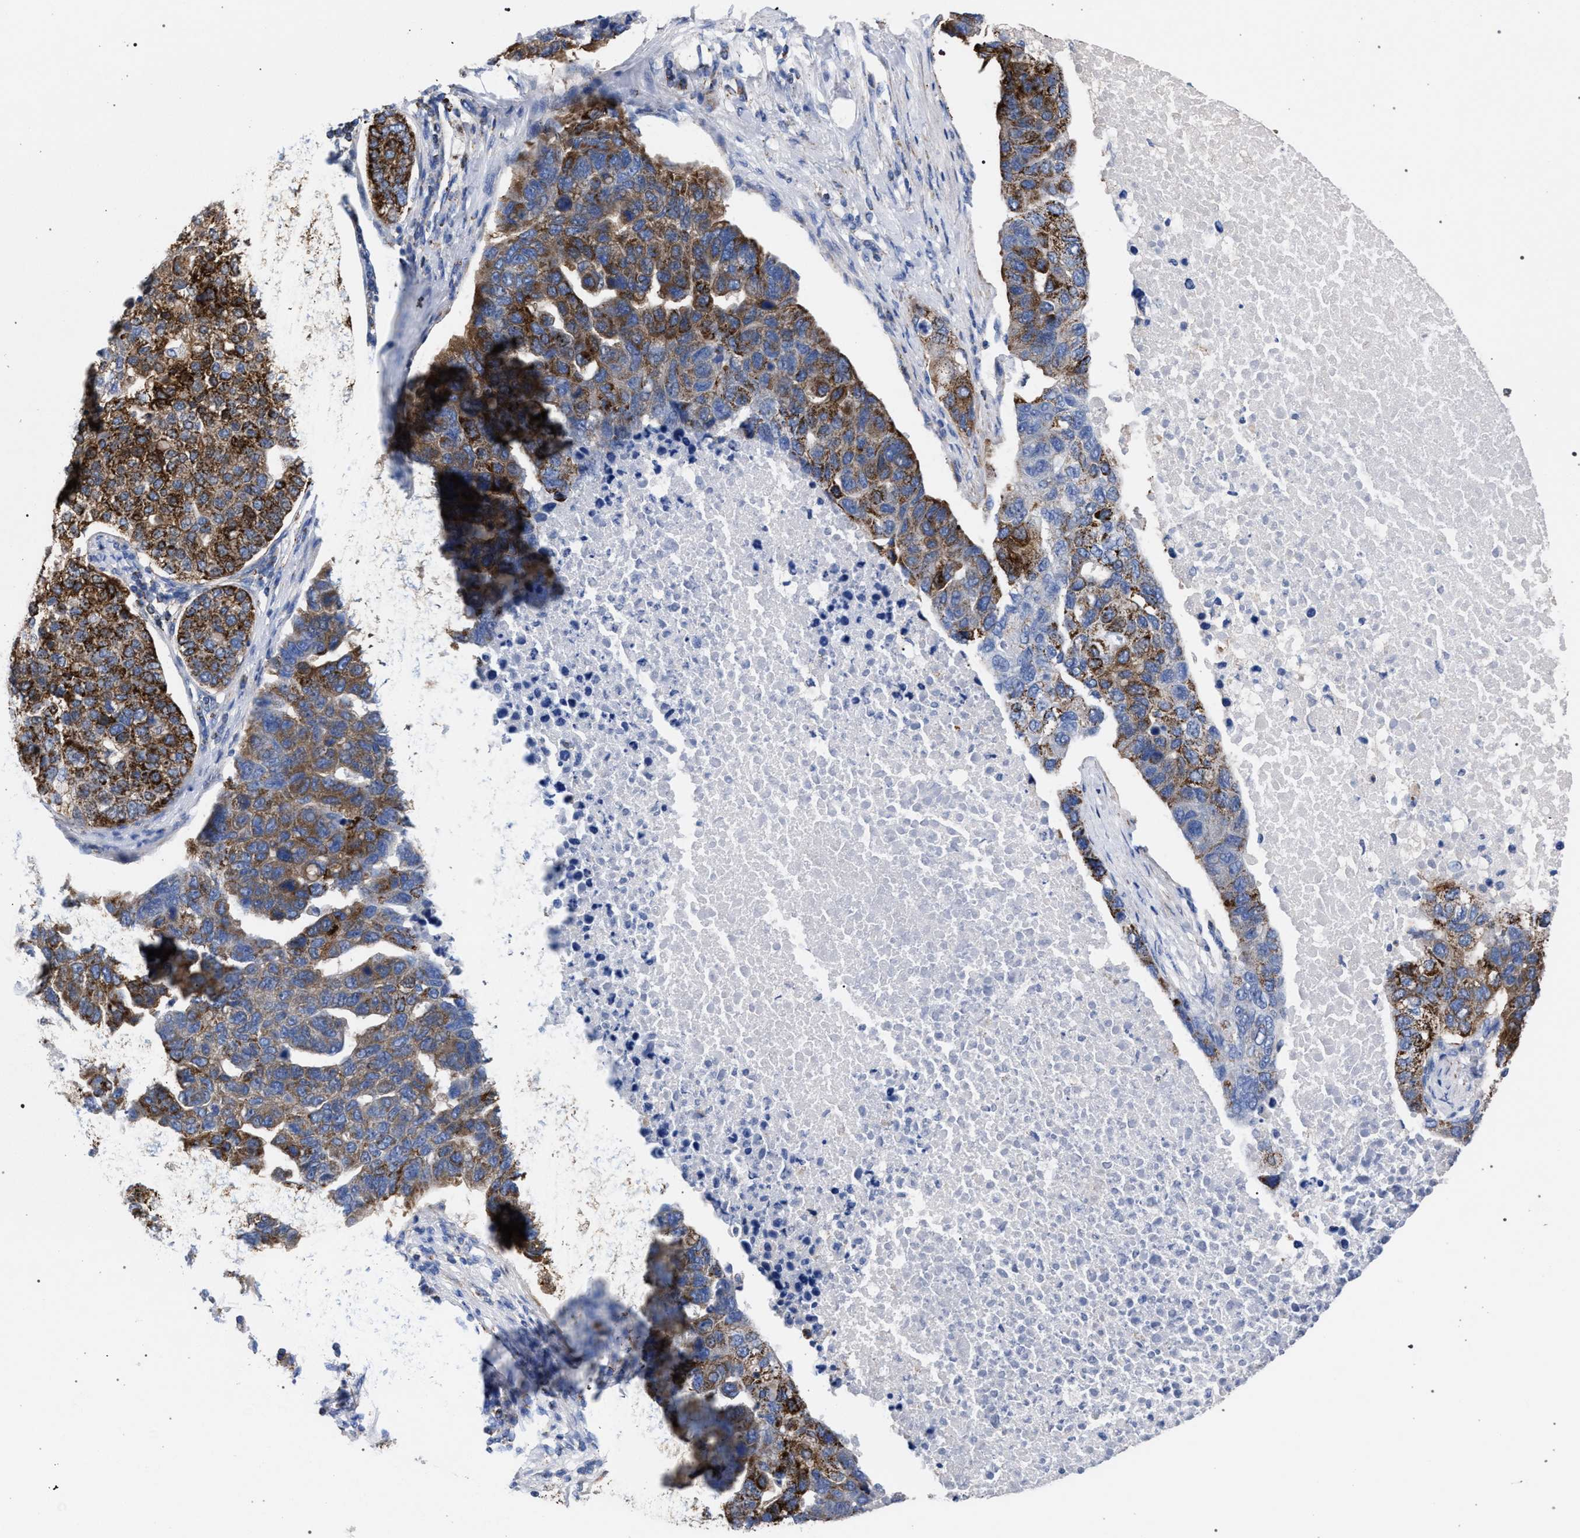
{"staining": {"intensity": "strong", "quantity": ">75%", "location": "cytoplasmic/membranous"}, "tissue": "pancreatic cancer", "cell_type": "Tumor cells", "image_type": "cancer", "snomed": [{"axis": "morphology", "description": "Adenocarcinoma, NOS"}, {"axis": "topography", "description": "Pancreas"}], "caption": "A photomicrograph of human pancreatic cancer (adenocarcinoma) stained for a protein shows strong cytoplasmic/membranous brown staining in tumor cells.", "gene": "ACADS", "patient": {"sex": "female", "age": 61}}